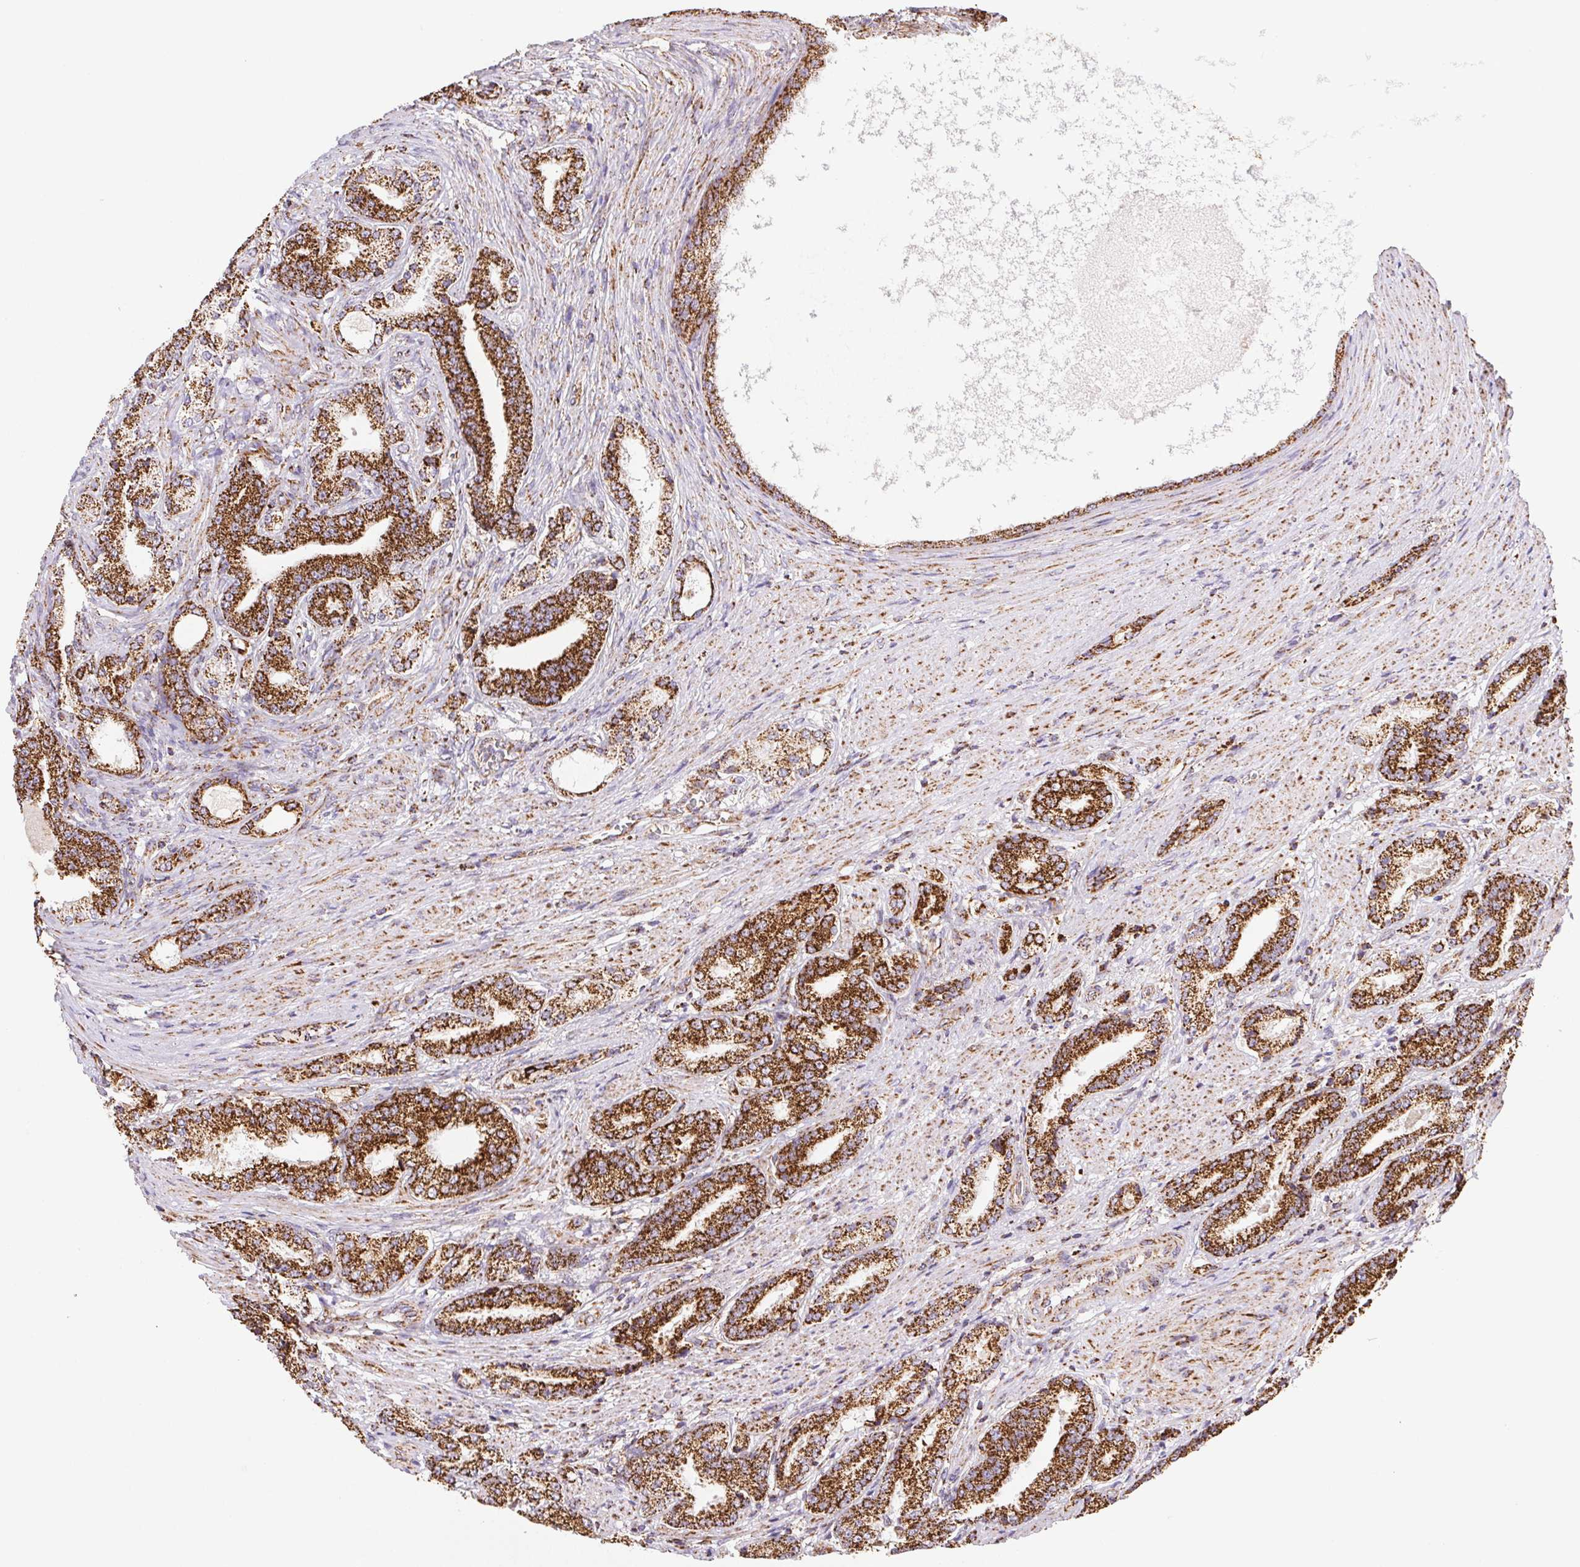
{"staining": {"intensity": "strong", "quantity": ">75%", "location": "cytoplasmic/membranous"}, "tissue": "prostate cancer", "cell_type": "Tumor cells", "image_type": "cancer", "snomed": [{"axis": "morphology", "description": "Adenocarcinoma, High grade"}, {"axis": "topography", "description": "Prostate and seminal vesicle, NOS"}], "caption": "Human prostate adenocarcinoma (high-grade) stained with a brown dye demonstrates strong cytoplasmic/membranous positive expression in approximately >75% of tumor cells.", "gene": "NIPSNAP2", "patient": {"sex": "male", "age": 61}}